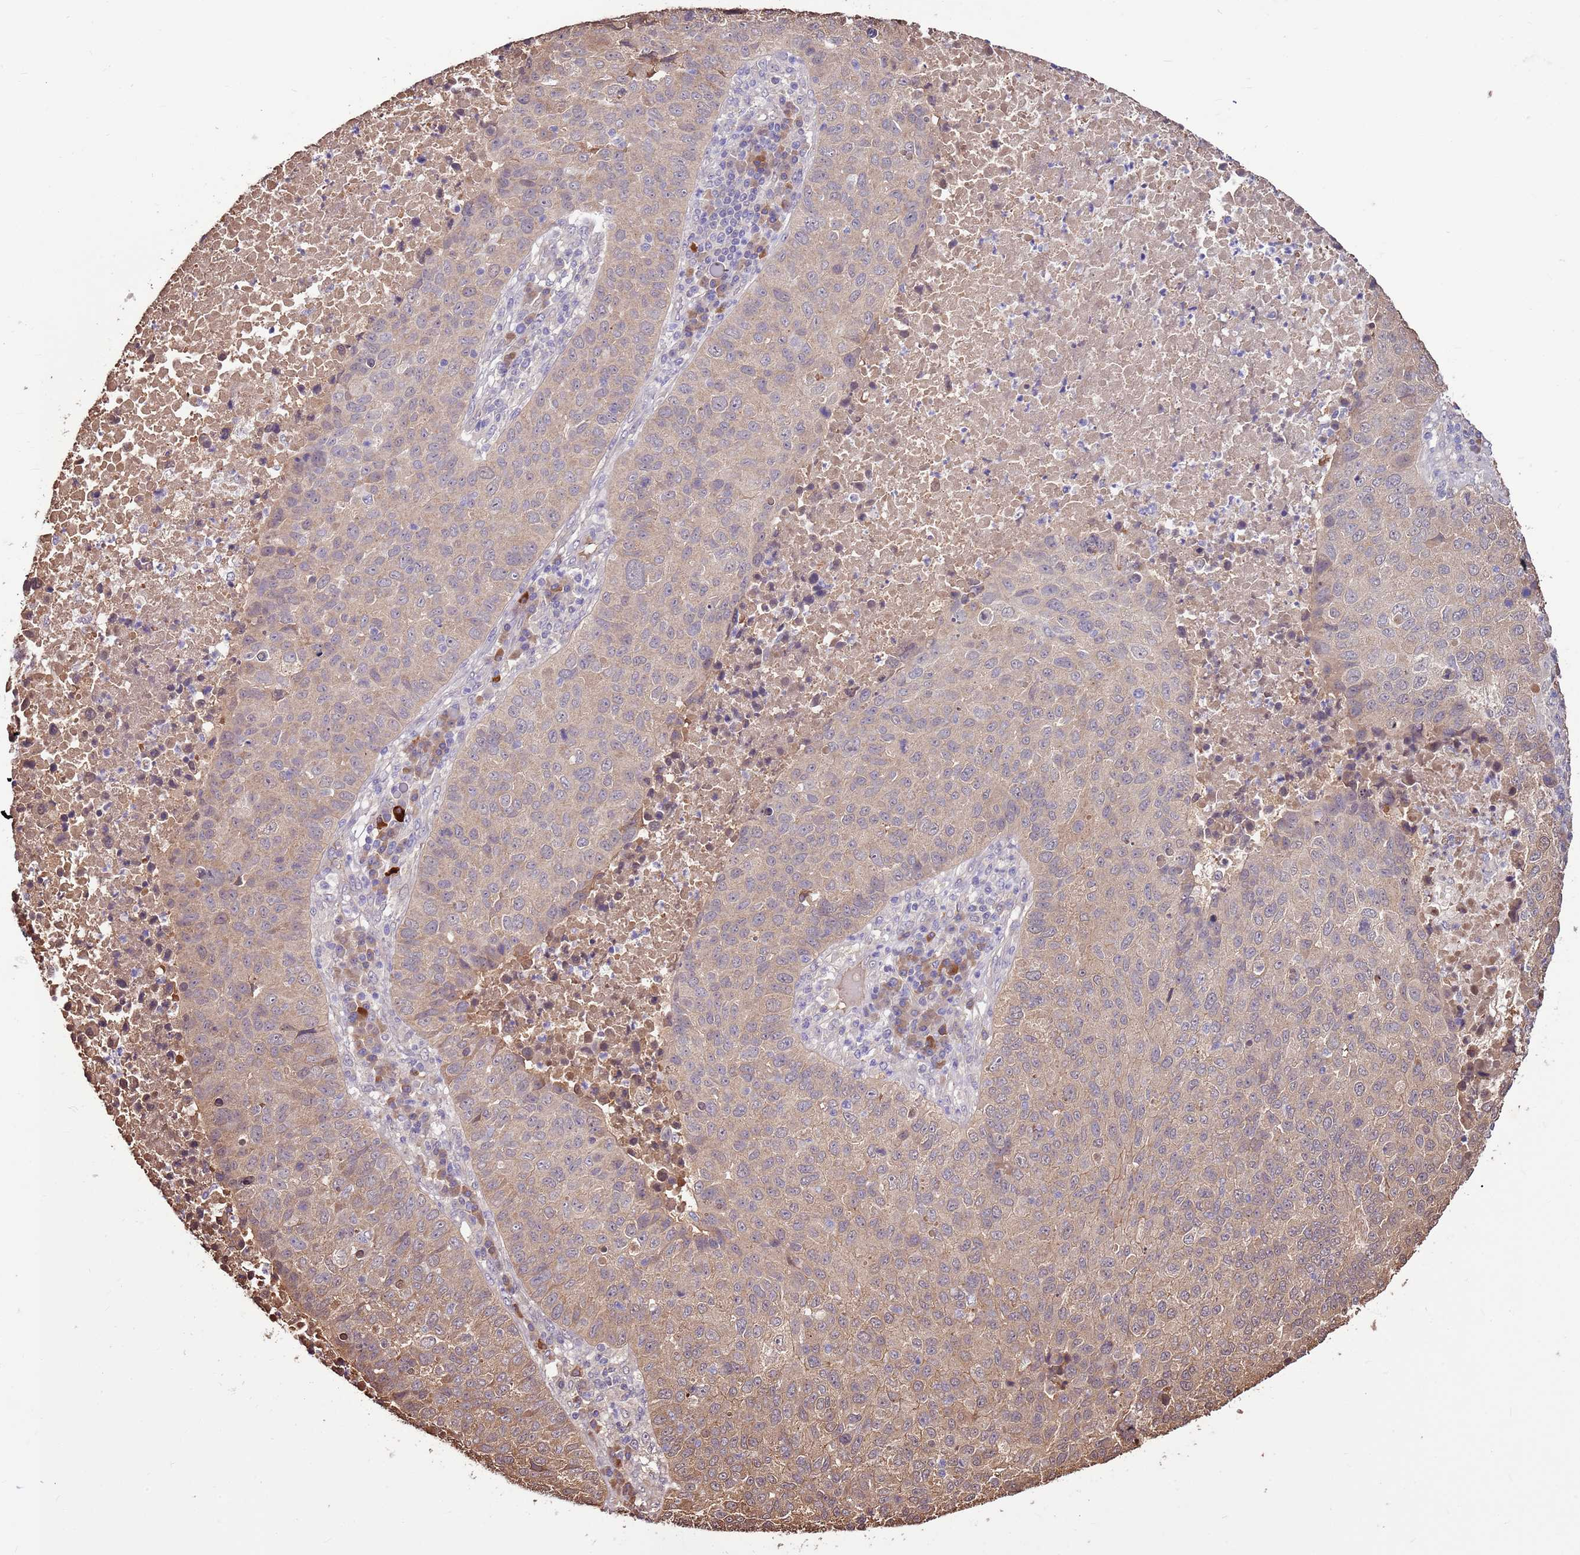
{"staining": {"intensity": "weak", "quantity": "25%-75%", "location": "cytoplasmic/membranous"}, "tissue": "lung cancer", "cell_type": "Tumor cells", "image_type": "cancer", "snomed": [{"axis": "morphology", "description": "Squamous cell carcinoma, NOS"}, {"axis": "topography", "description": "Lung"}], "caption": "Lung cancer (squamous cell carcinoma) stained with a brown dye shows weak cytoplasmic/membranous positive expression in approximately 25%-75% of tumor cells.", "gene": "BBS5", "patient": {"sex": "male", "age": 73}}